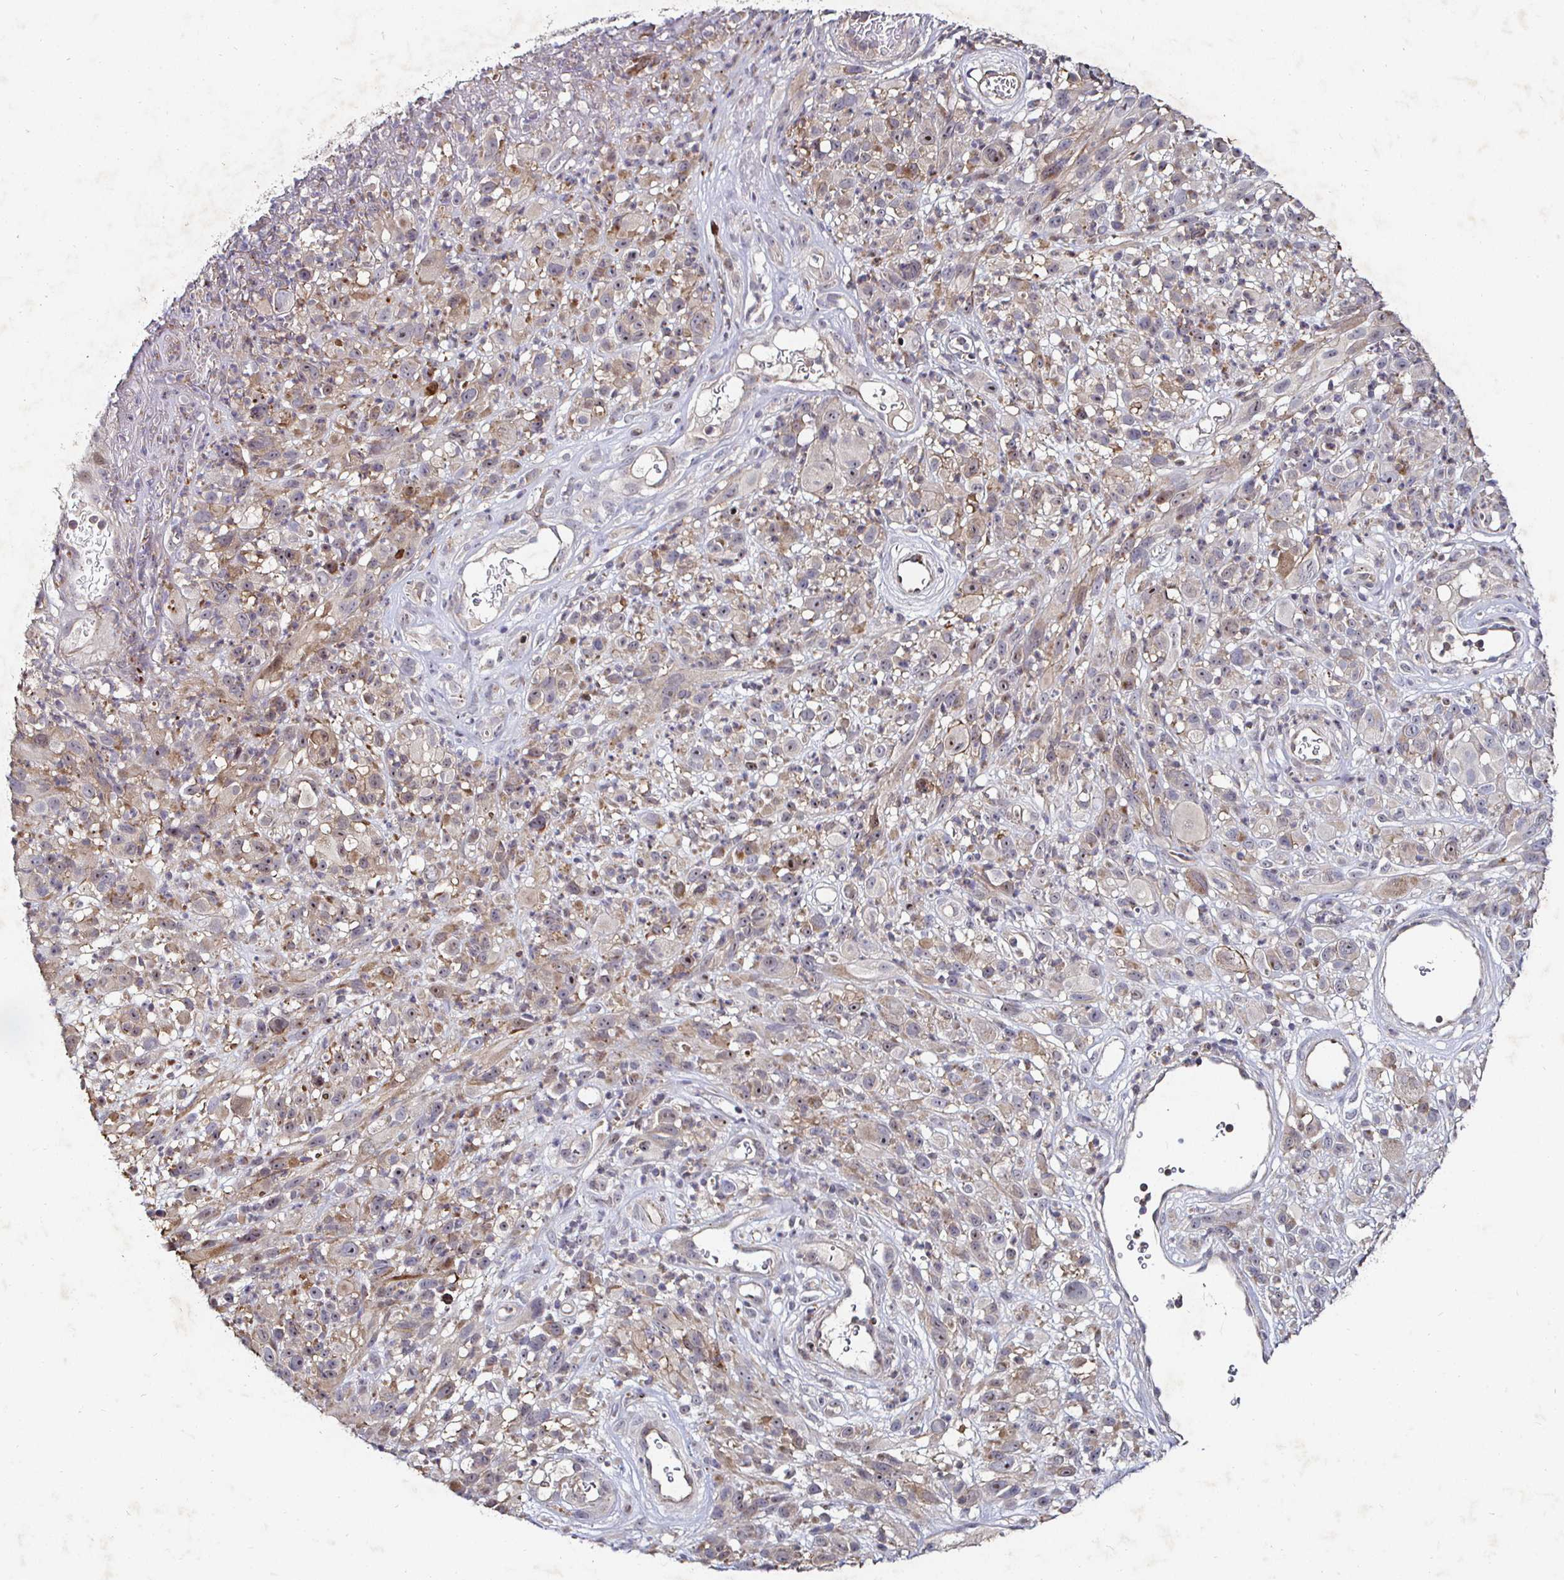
{"staining": {"intensity": "weak", "quantity": "25%-75%", "location": "cytoplasmic/membranous"}, "tissue": "melanoma", "cell_type": "Tumor cells", "image_type": "cancer", "snomed": [{"axis": "morphology", "description": "Malignant melanoma, NOS"}, {"axis": "topography", "description": "Skin"}], "caption": "High-power microscopy captured an IHC image of melanoma, revealing weak cytoplasmic/membranous staining in approximately 25%-75% of tumor cells.", "gene": "NRSN1", "patient": {"sex": "male", "age": 68}}